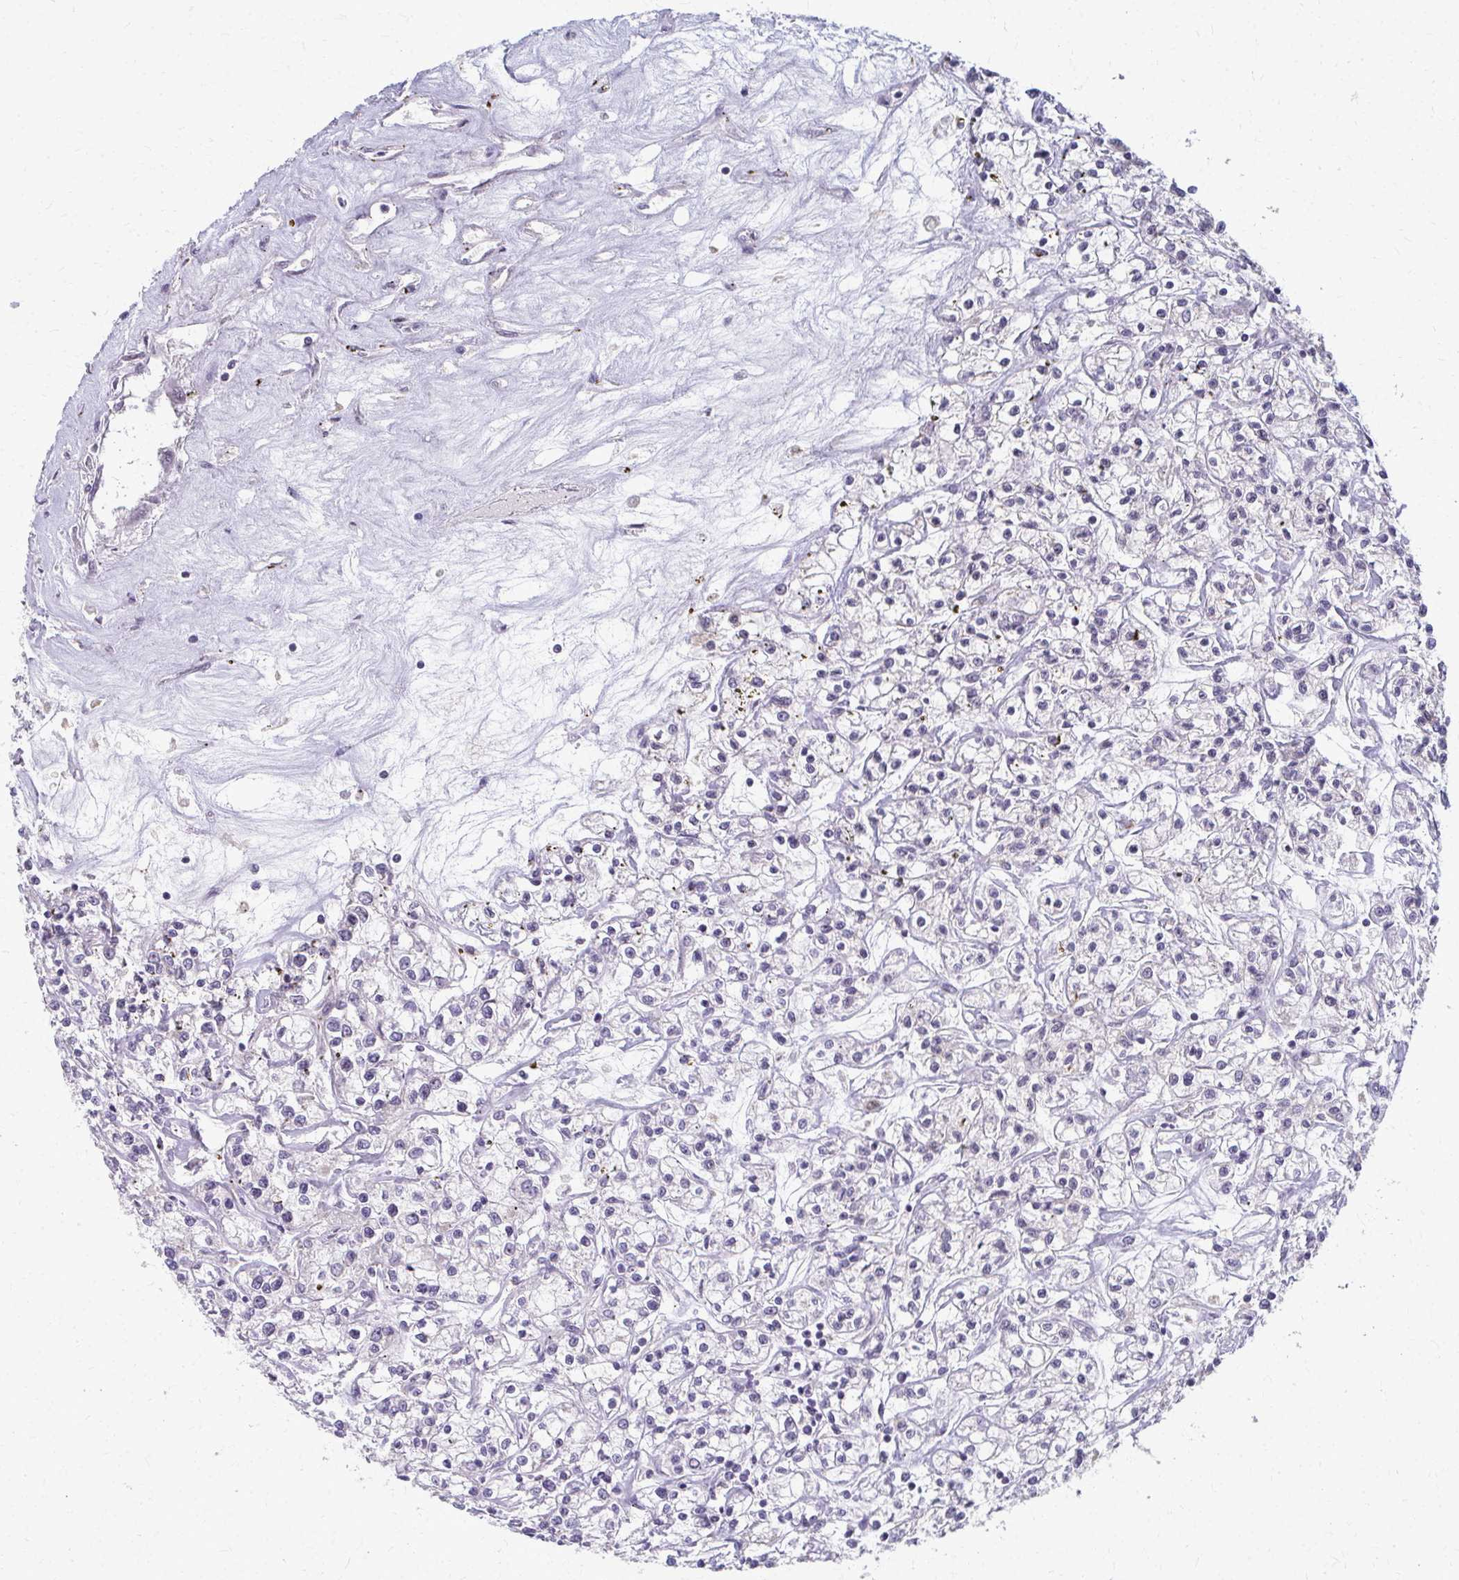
{"staining": {"intensity": "negative", "quantity": "none", "location": "none"}, "tissue": "renal cancer", "cell_type": "Tumor cells", "image_type": "cancer", "snomed": [{"axis": "morphology", "description": "Adenocarcinoma, NOS"}, {"axis": "topography", "description": "Kidney"}], "caption": "Immunohistochemistry (IHC) photomicrograph of neoplastic tissue: human renal adenocarcinoma stained with DAB (3,3'-diaminobenzidine) demonstrates no significant protein expression in tumor cells. (Brightfield microscopy of DAB immunohistochemistry (IHC) at high magnification).", "gene": "NUDT16", "patient": {"sex": "female", "age": 59}}